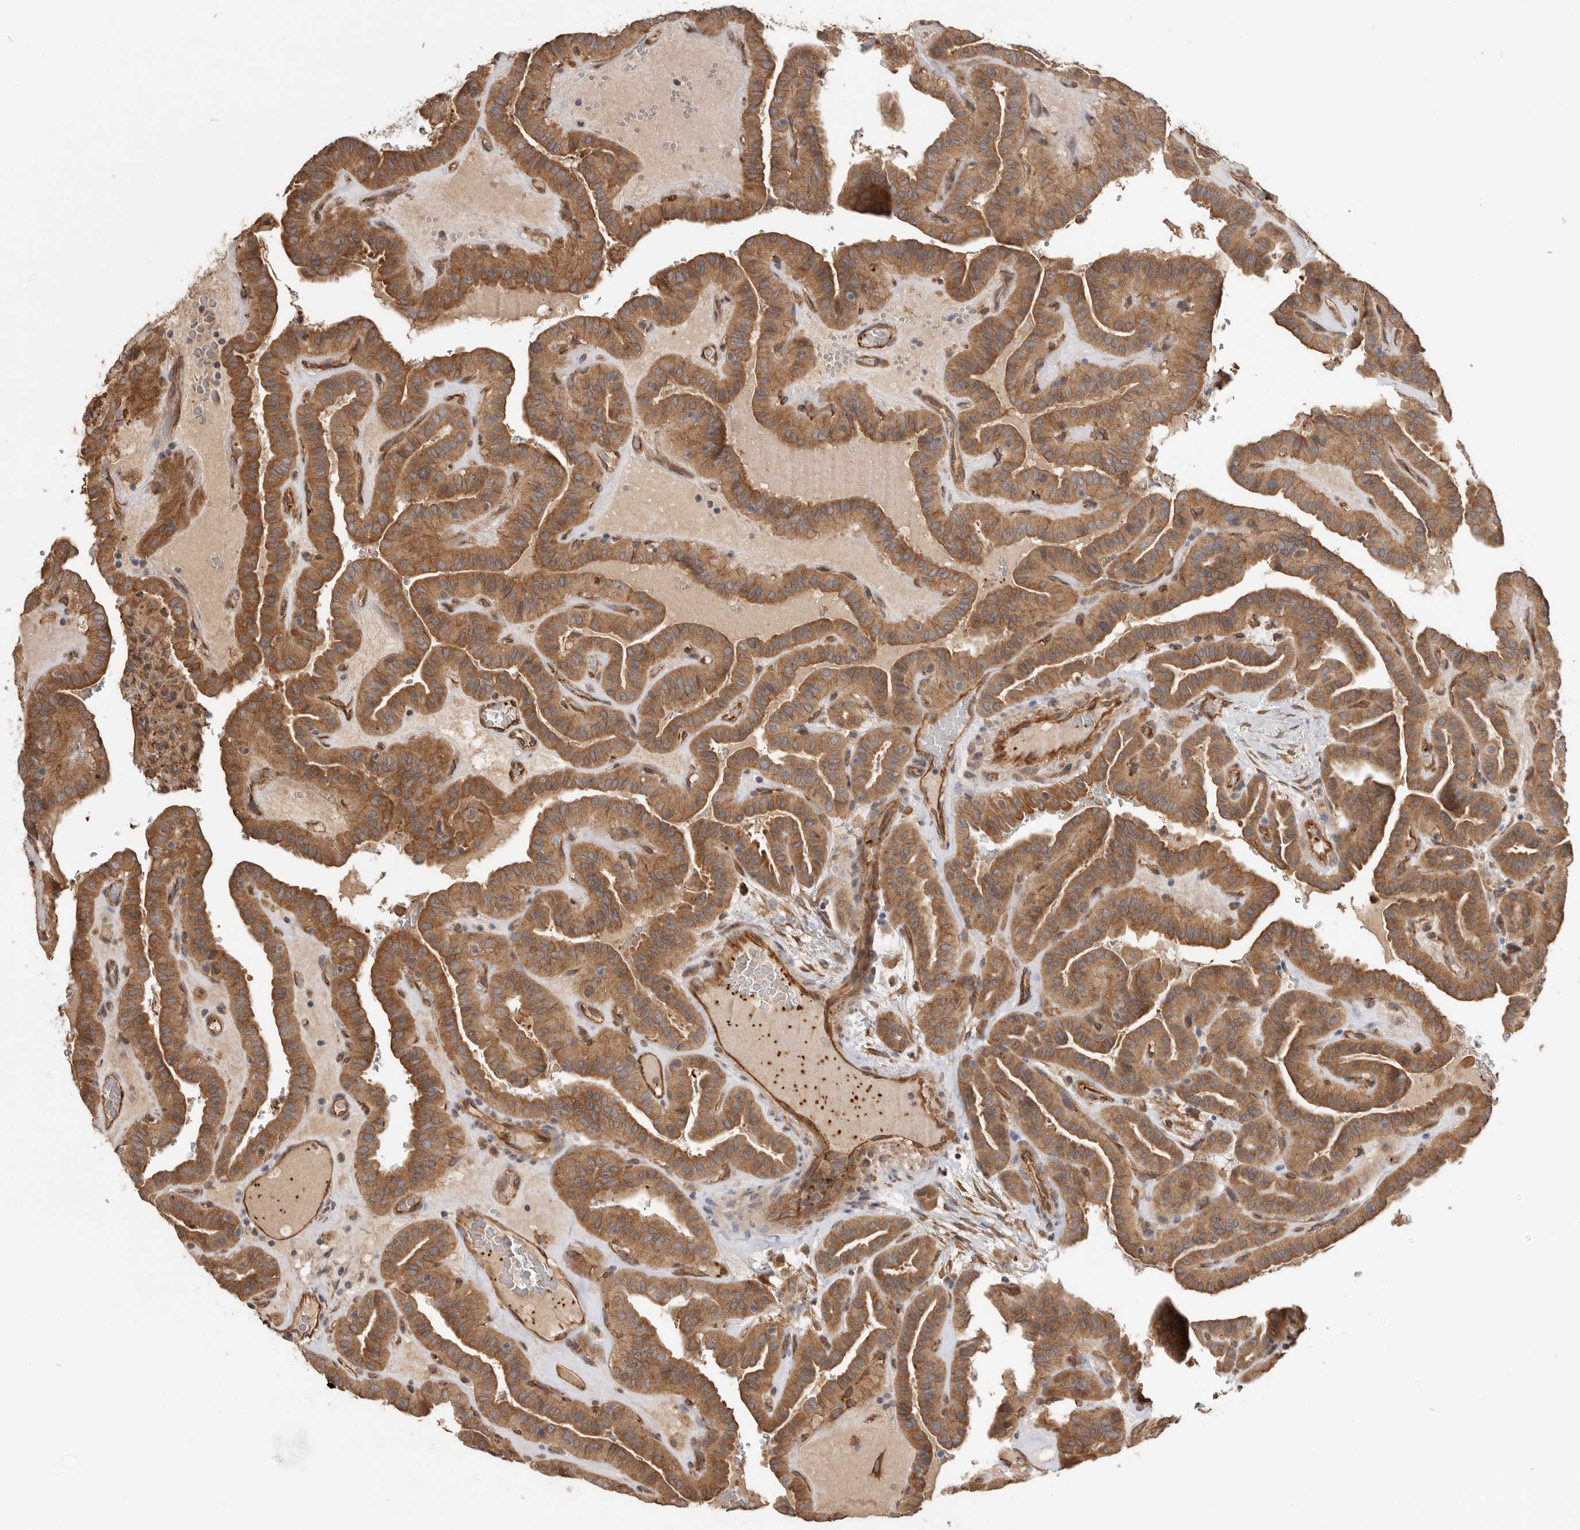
{"staining": {"intensity": "moderate", "quantity": ">75%", "location": "cytoplasmic/membranous"}, "tissue": "thyroid cancer", "cell_type": "Tumor cells", "image_type": "cancer", "snomed": [{"axis": "morphology", "description": "Papillary adenocarcinoma, NOS"}, {"axis": "topography", "description": "Thyroid gland"}], "caption": "High-power microscopy captured an immunohistochemistry (IHC) micrograph of thyroid papillary adenocarcinoma, revealing moderate cytoplasmic/membranous staining in about >75% of tumor cells.", "gene": "CDC42BPB", "patient": {"sex": "male", "age": 77}}